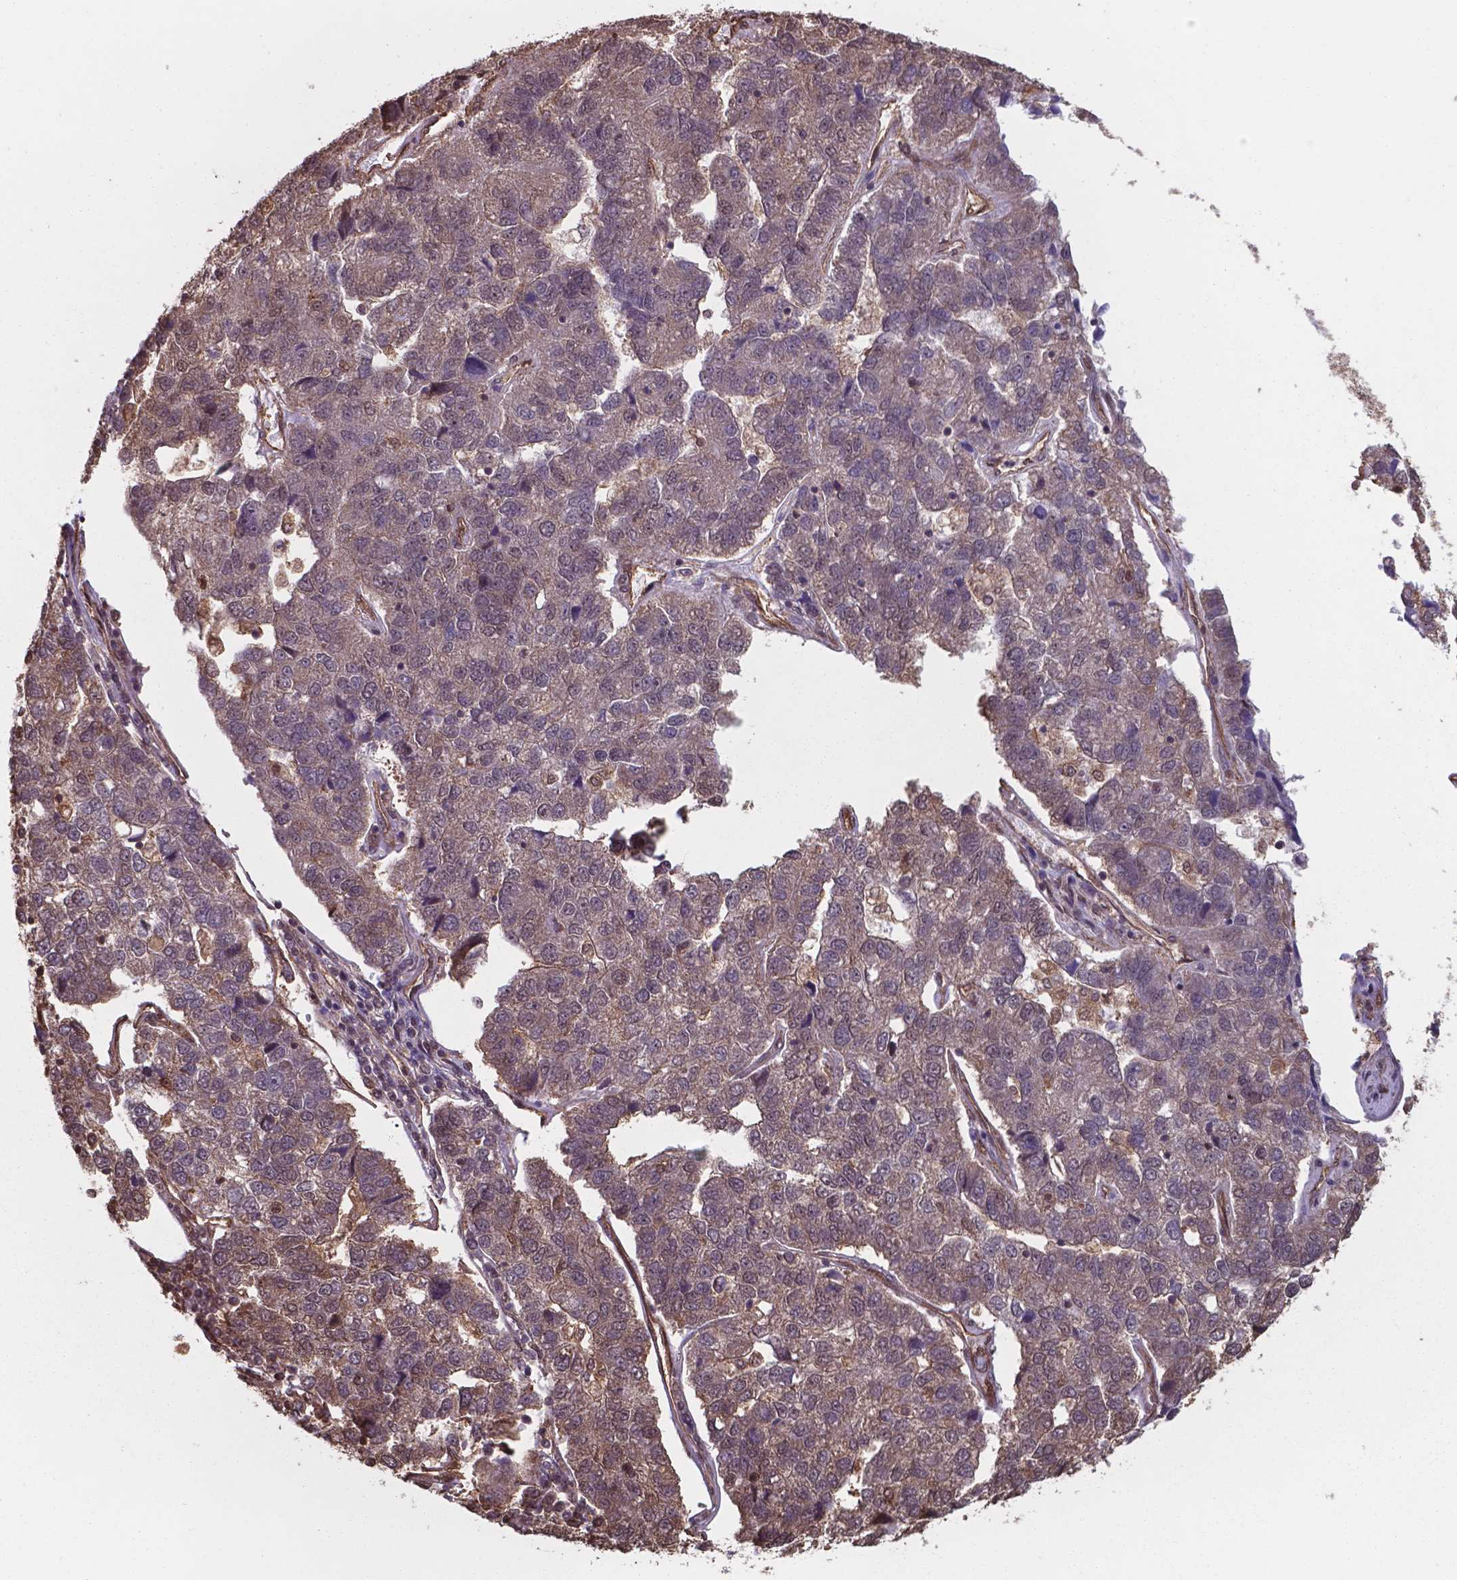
{"staining": {"intensity": "moderate", "quantity": "<25%", "location": "nuclear"}, "tissue": "pancreatic cancer", "cell_type": "Tumor cells", "image_type": "cancer", "snomed": [{"axis": "morphology", "description": "Adenocarcinoma, NOS"}, {"axis": "topography", "description": "Pancreas"}], "caption": "Protein staining of pancreatic cancer (adenocarcinoma) tissue exhibits moderate nuclear positivity in about <25% of tumor cells. The staining was performed using DAB (3,3'-diaminobenzidine), with brown indicating positive protein expression. Nuclei are stained blue with hematoxylin.", "gene": "CHP2", "patient": {"sex": "female", "age": 61}}